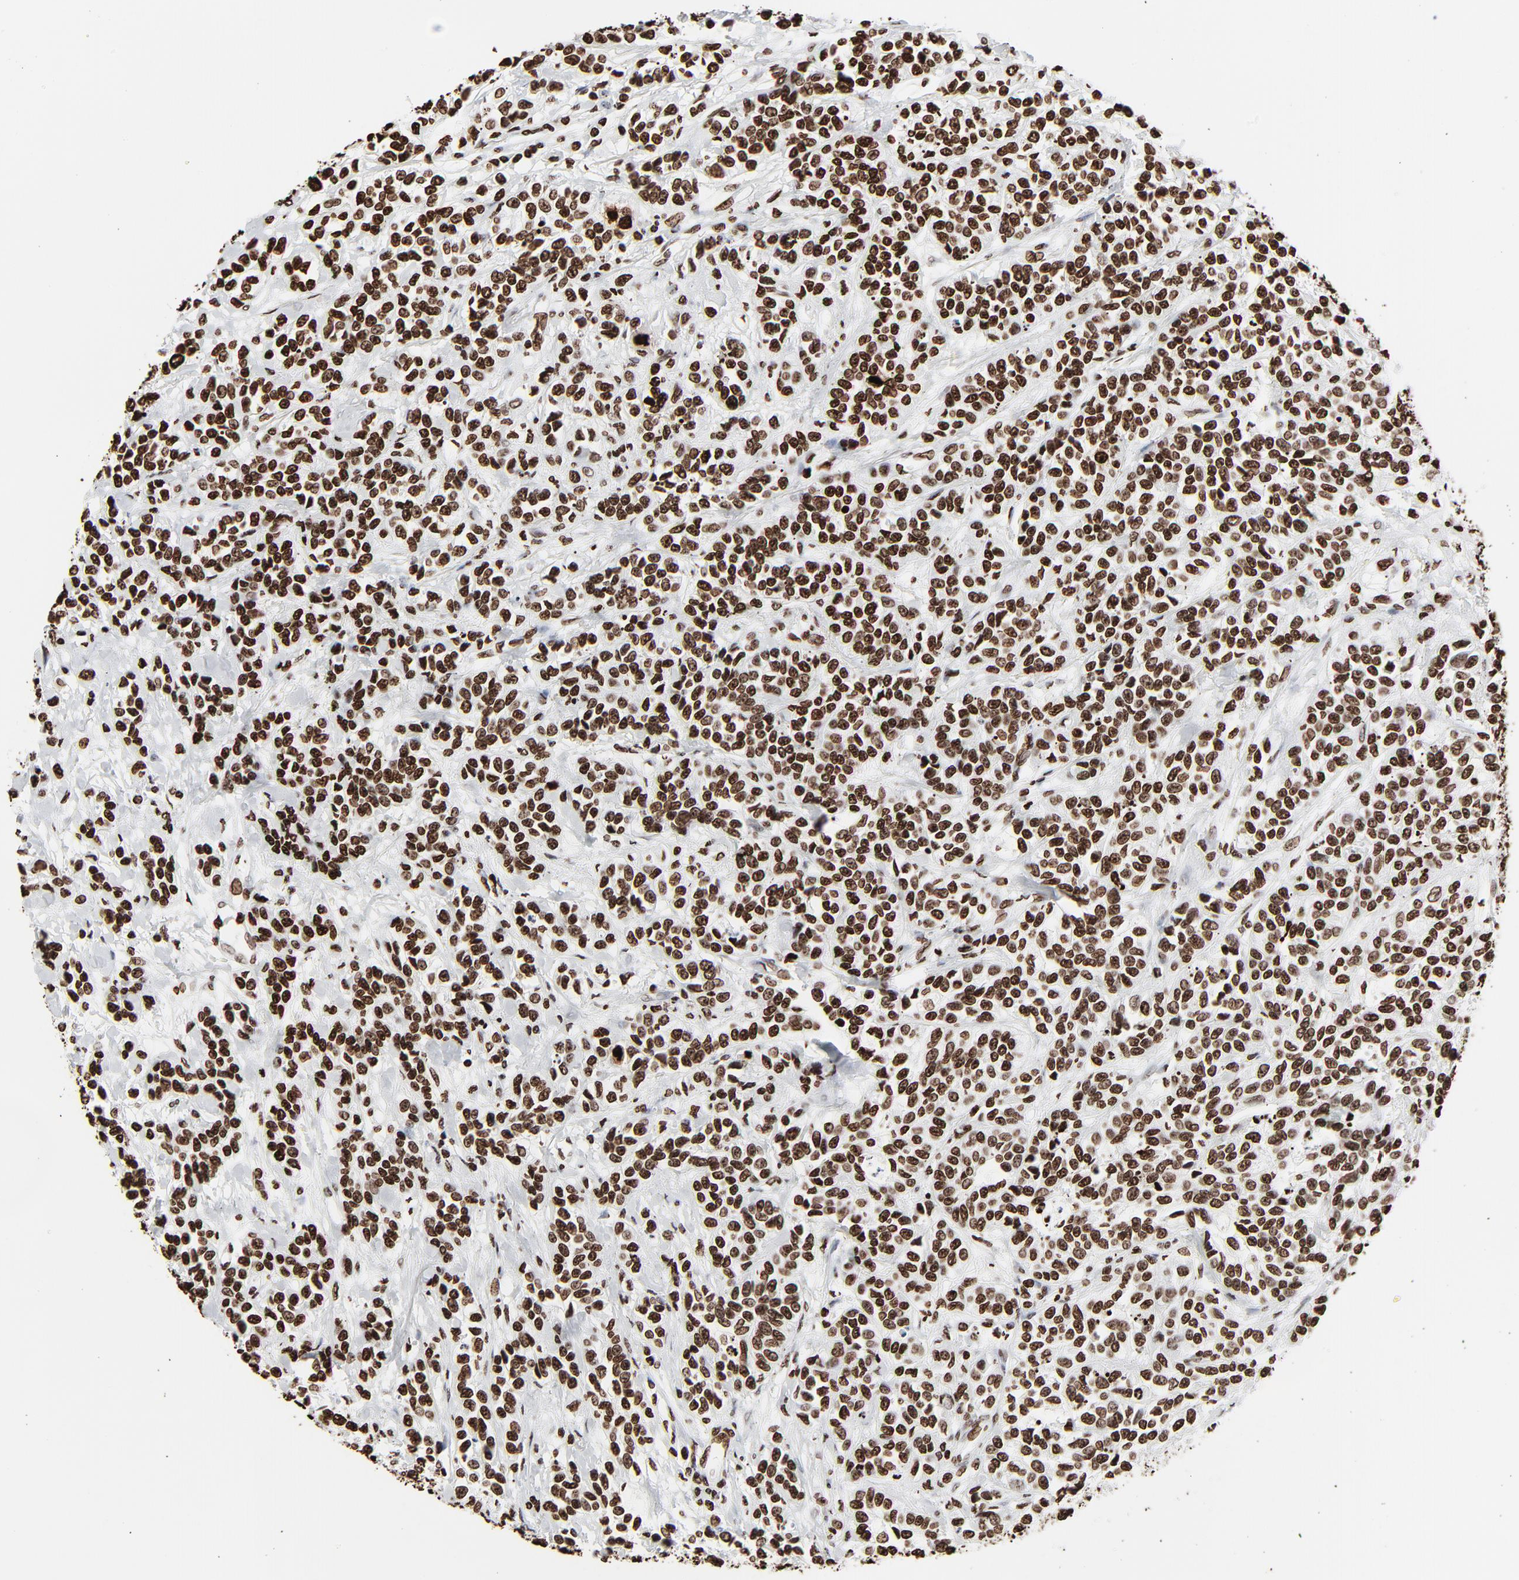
{"staining": {"intensity": "strong", "quantity": ">75%", "location": "nuclear"}, "tissue": "urothelial cancer", "cell_type": "Tumor cells", "image_type": "cancer", "snomed": [{"axis": "morphology", "description": "Urothelial carcinoma, High grade"}, {"axis": "topography", "description": "Urinary bladder"}], "caption": "Protein staining by immunohistochemistry demonstrates strong nuclear expression in approximately >75% of tumor cells in urothelial cancer. (IHC, brightfield microscopy, high magnification).", "gene": "H3-4", "patient": {"sex": "female", "age": 81}}